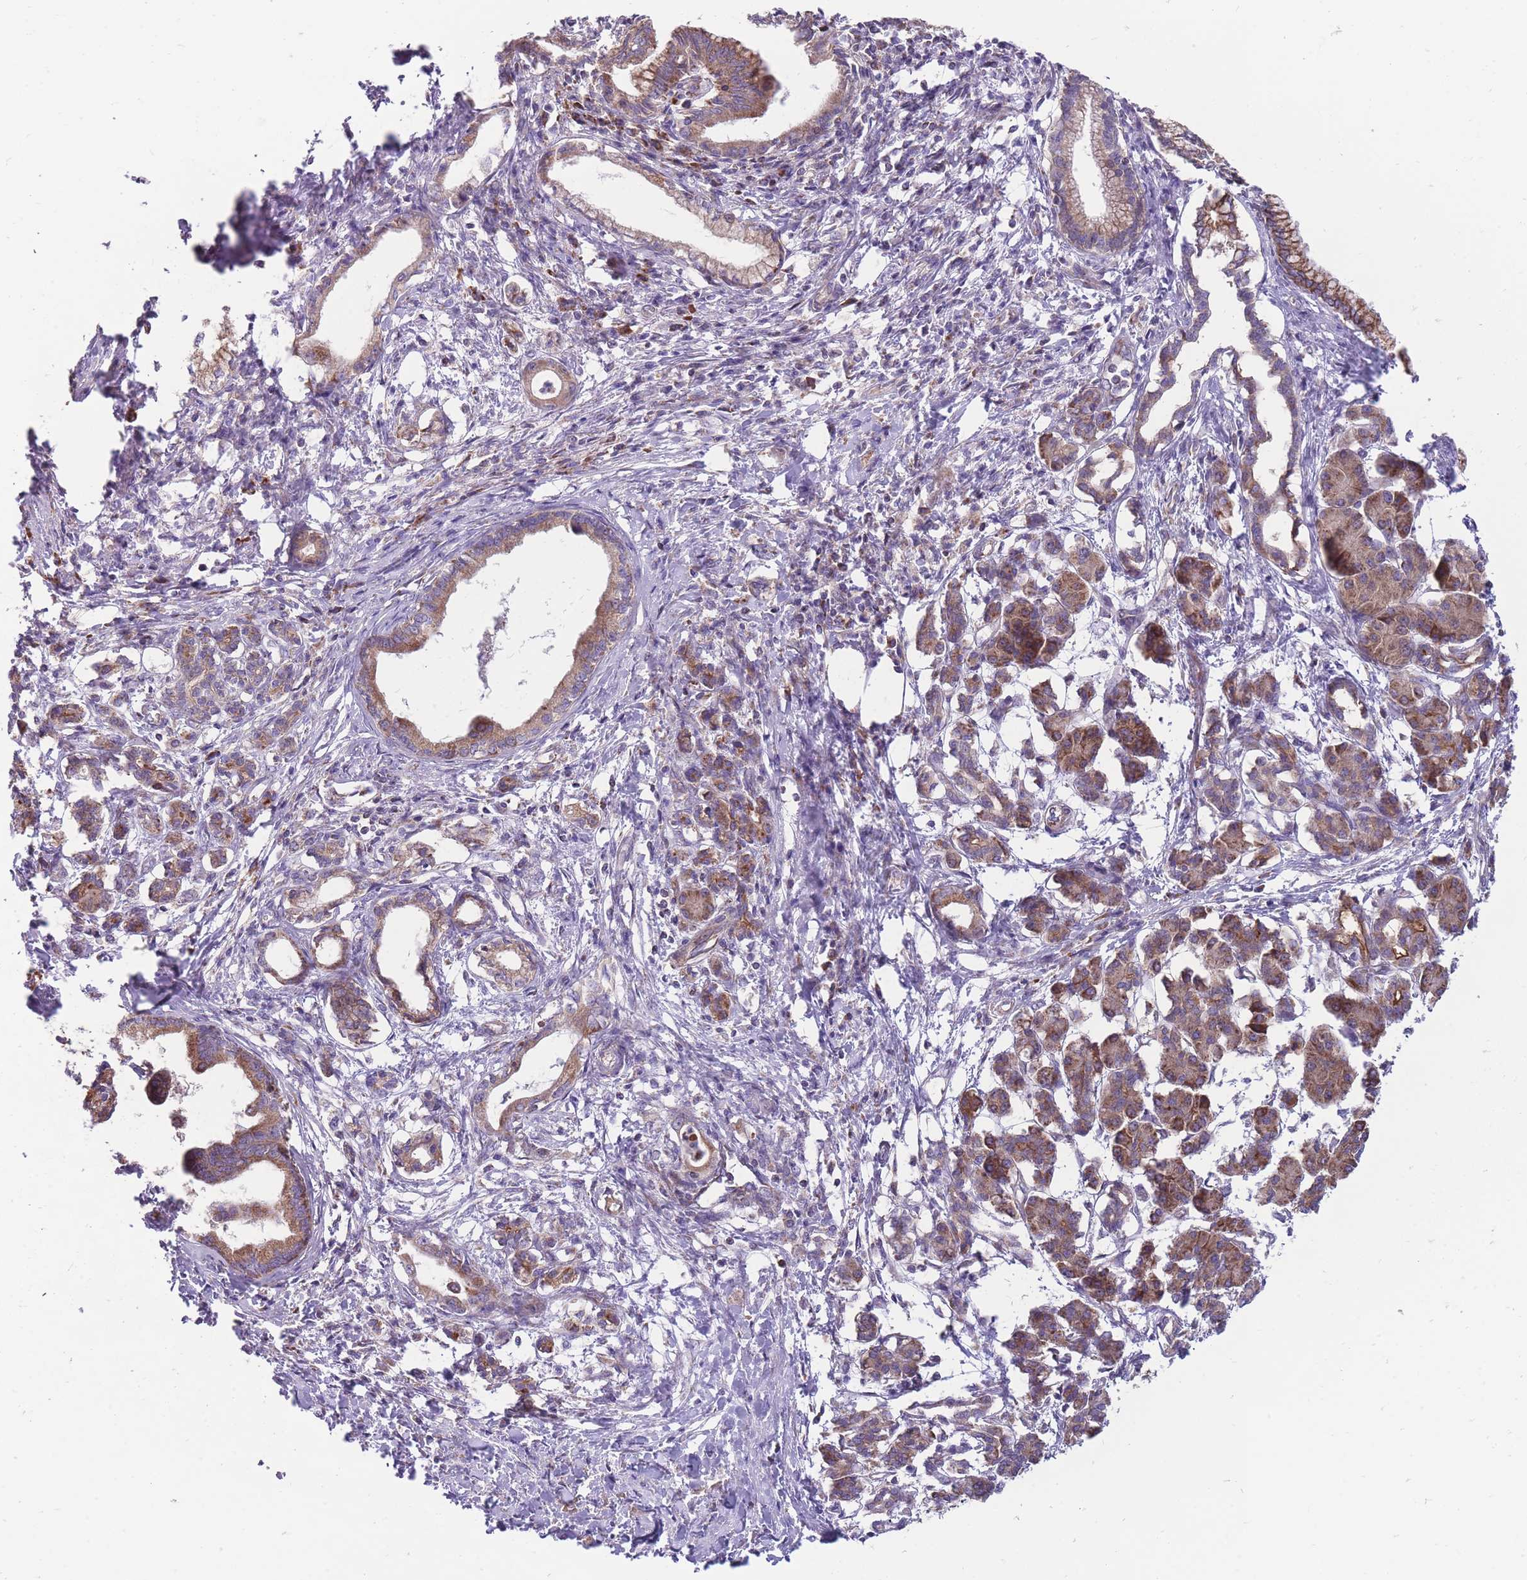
{"staining": {"intensity": "moderate", "quantity": ">75%", "location": "cytoplasmic/membranous"}, "tissue": "pancreatic cancer", "cell_type": "Tumor cells", "image_type": "cancer", "snomed": [{"axis": "morphology", "description": "Adenocarcinoma, NOS"}, {"axis": "topography", "description": "Pancreas"}], "caption": "Moderate cytoplasmic/membranous positivity for a protein is present in about >75% of tumor cells of pancreatic adenocarcinoma using IHC.", "gene": "ANKRD10", "patient": {"sex": "female", "age": 55}}